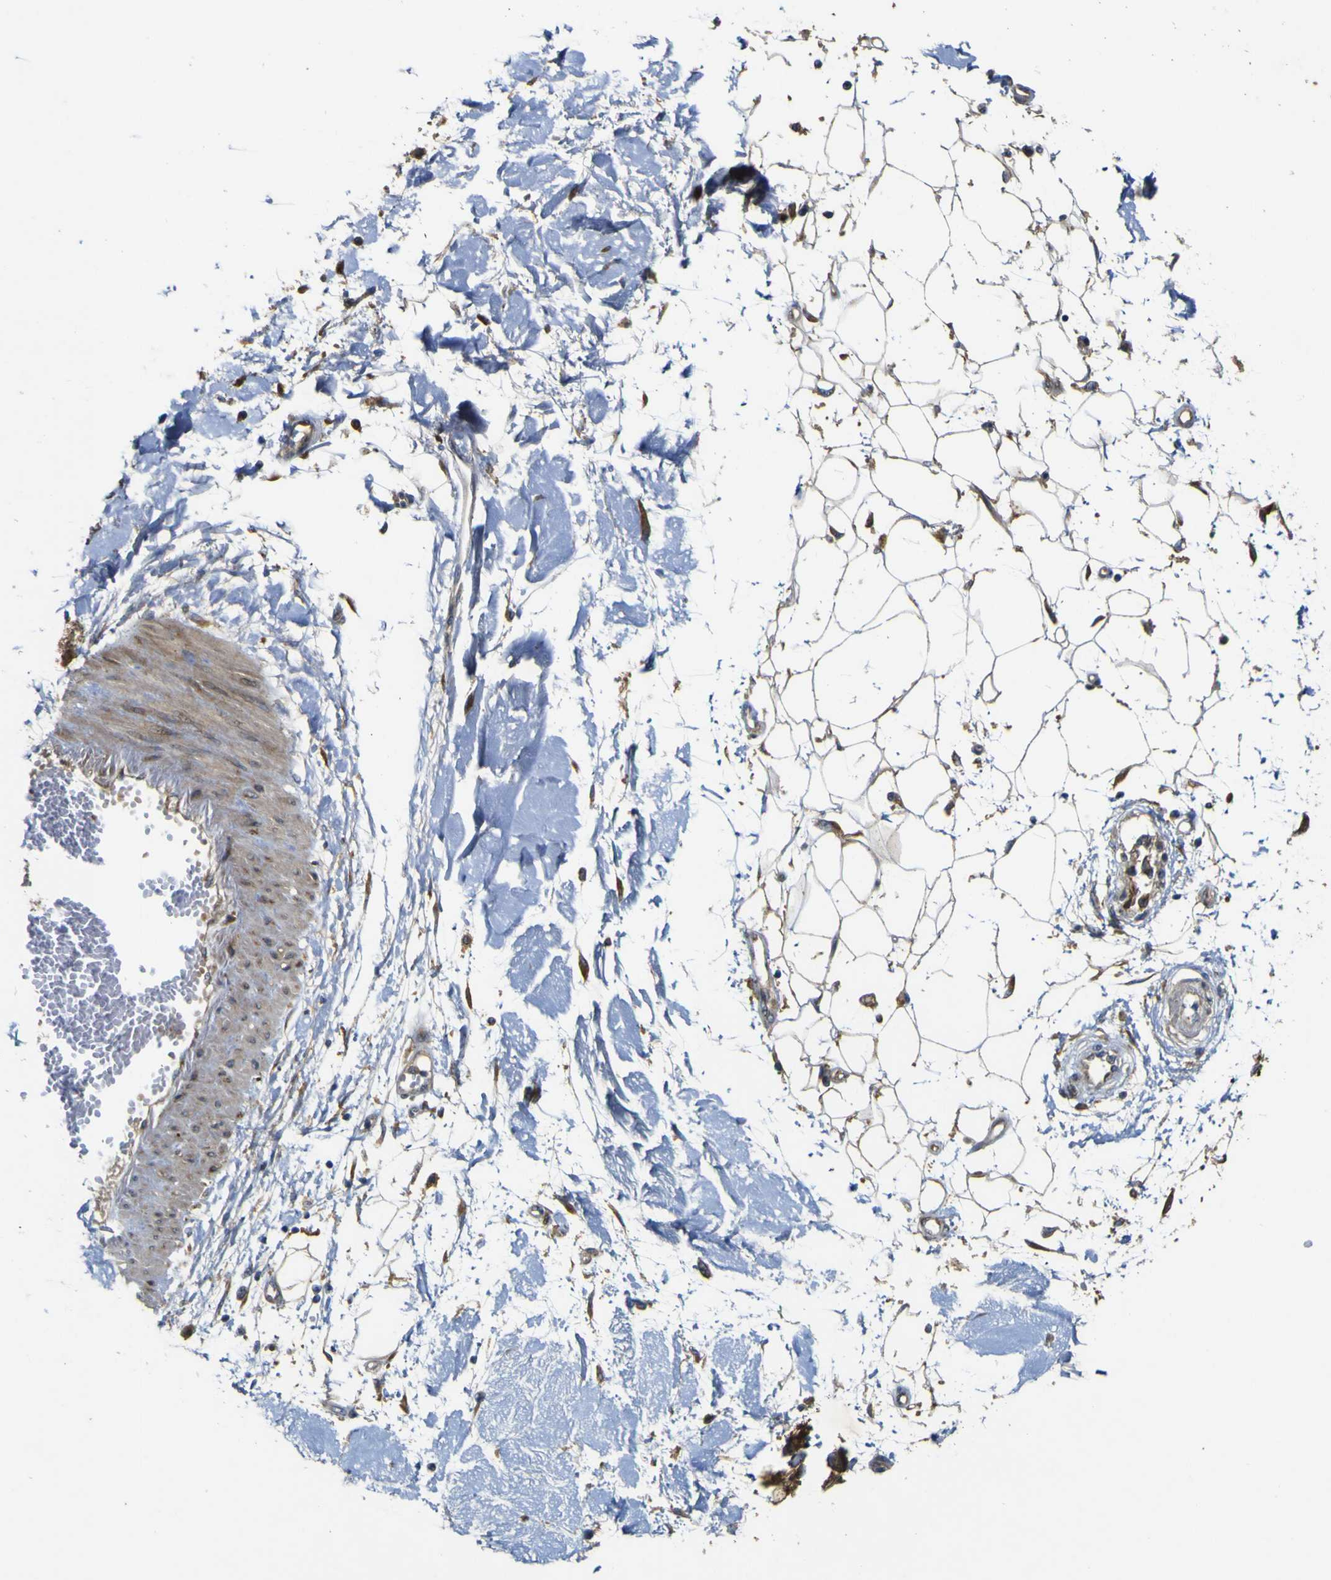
{"staining": {"intensity": "weak", "quantity": ">75%", "location": "cytoplasmic/membranous"}, "tissue": "adipose tissue", "cell_type": "Adipocytes", "image_type": "normal", "snomed": [{"axis": "morphology", "description": "Squamous cell carcinoma, NOS"}, {"axis": "topography", "description": "Skin"}], "caption": "An IHC histopathology image of benign tissue is shown. Protein staining in brown shows weak cytoplasmic/membranous positivity in adipose tissue within adipocytes.", "gene": "IRAK2", "patient": {"sex": "male", "age": 83}}